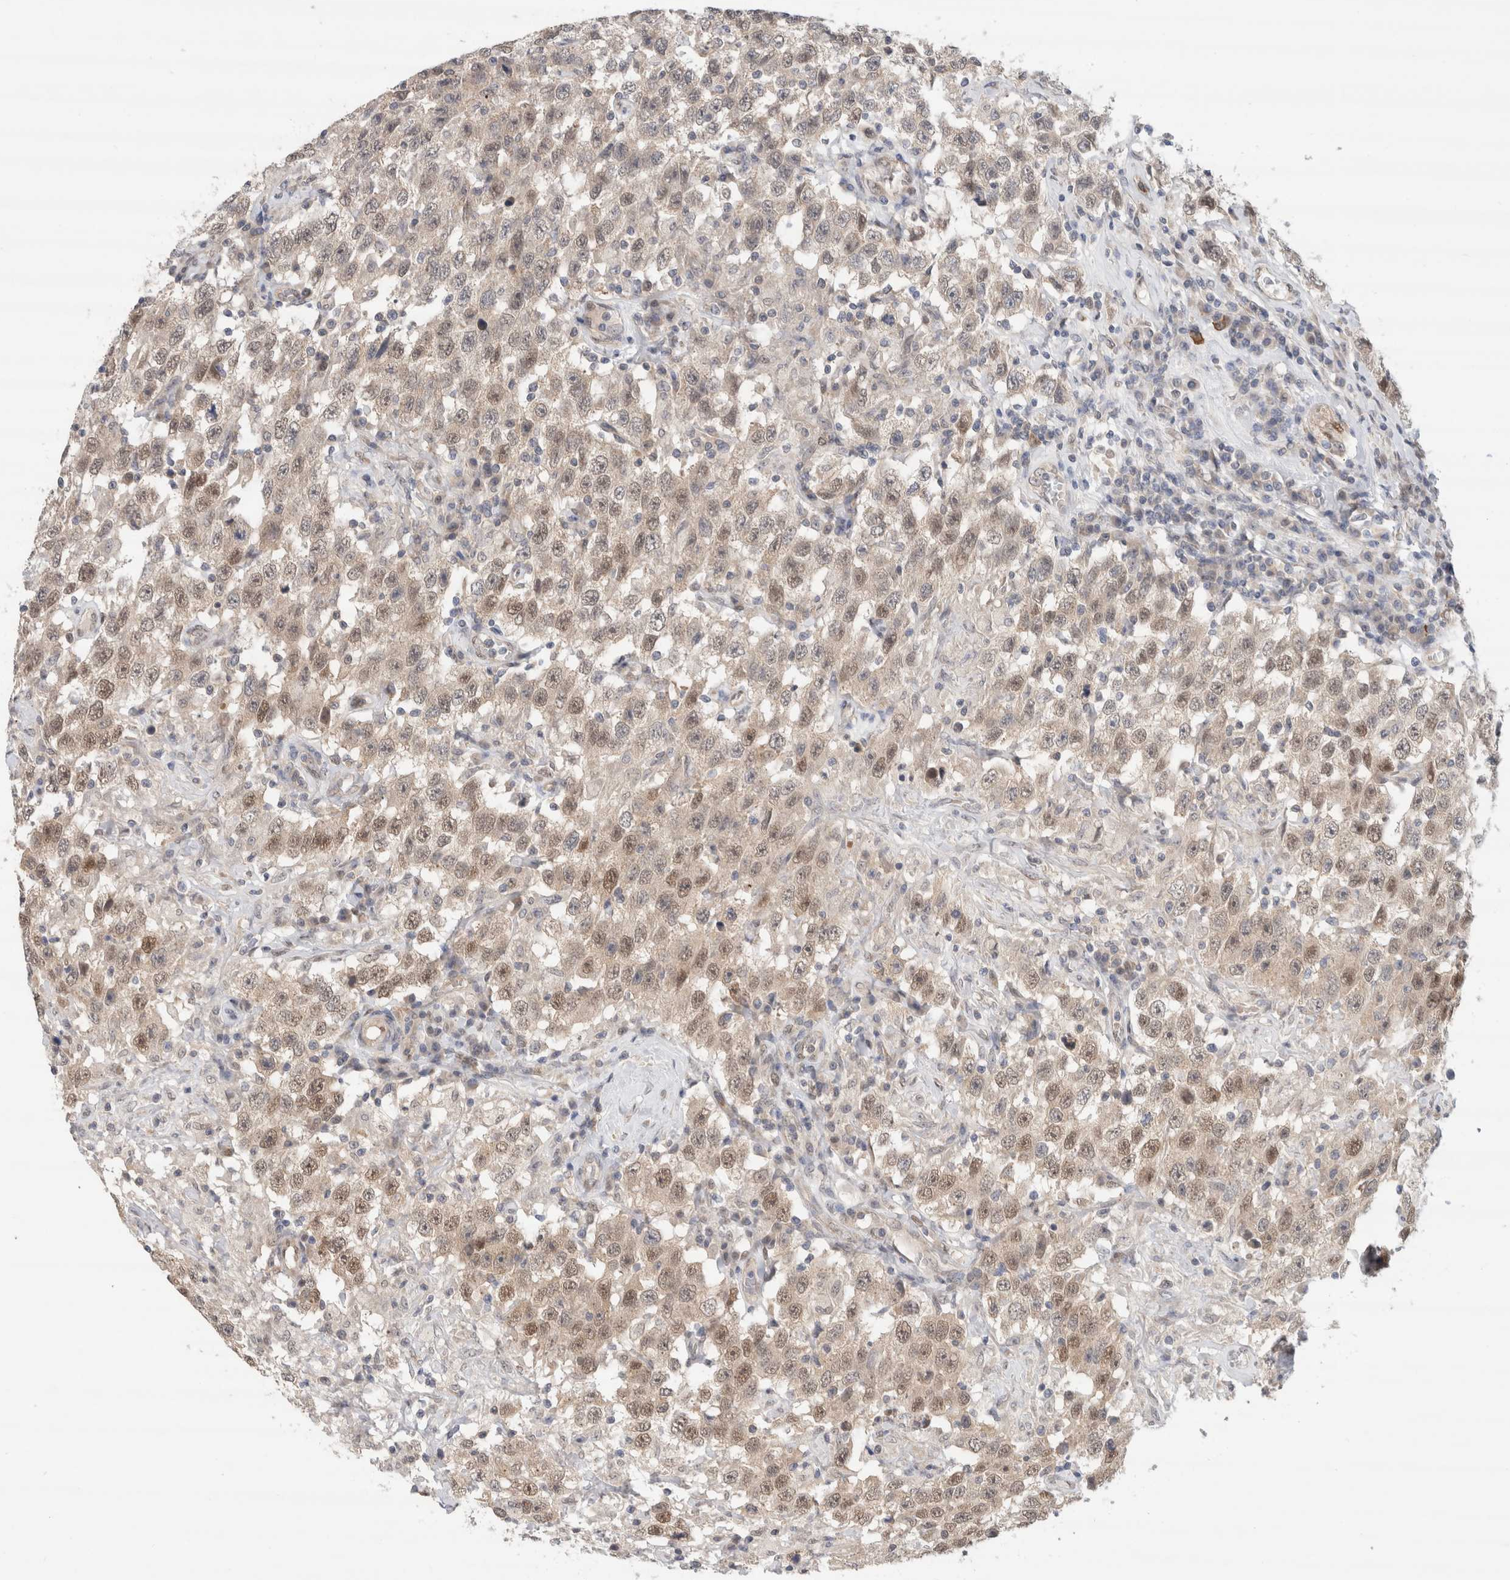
{"staining": {"intensity": "weak", "quantity": ">75%", "location": "nuclear"}, "tissue": "testis cancer", "cell_type": "Tumor cells", "image_type": "cancer", "snomed": [{"axis": "morphology", "description": "Seminoma, NOS"}, {"axis": "topography", "description": "Testis"}], "caption": "Protein staining demonstrates weak nuclear positivity in approximately >75% of tumor cells in testis seminoma.", "gene": "EIF4G3", "patient": {"sex": "male", "age": 41}}